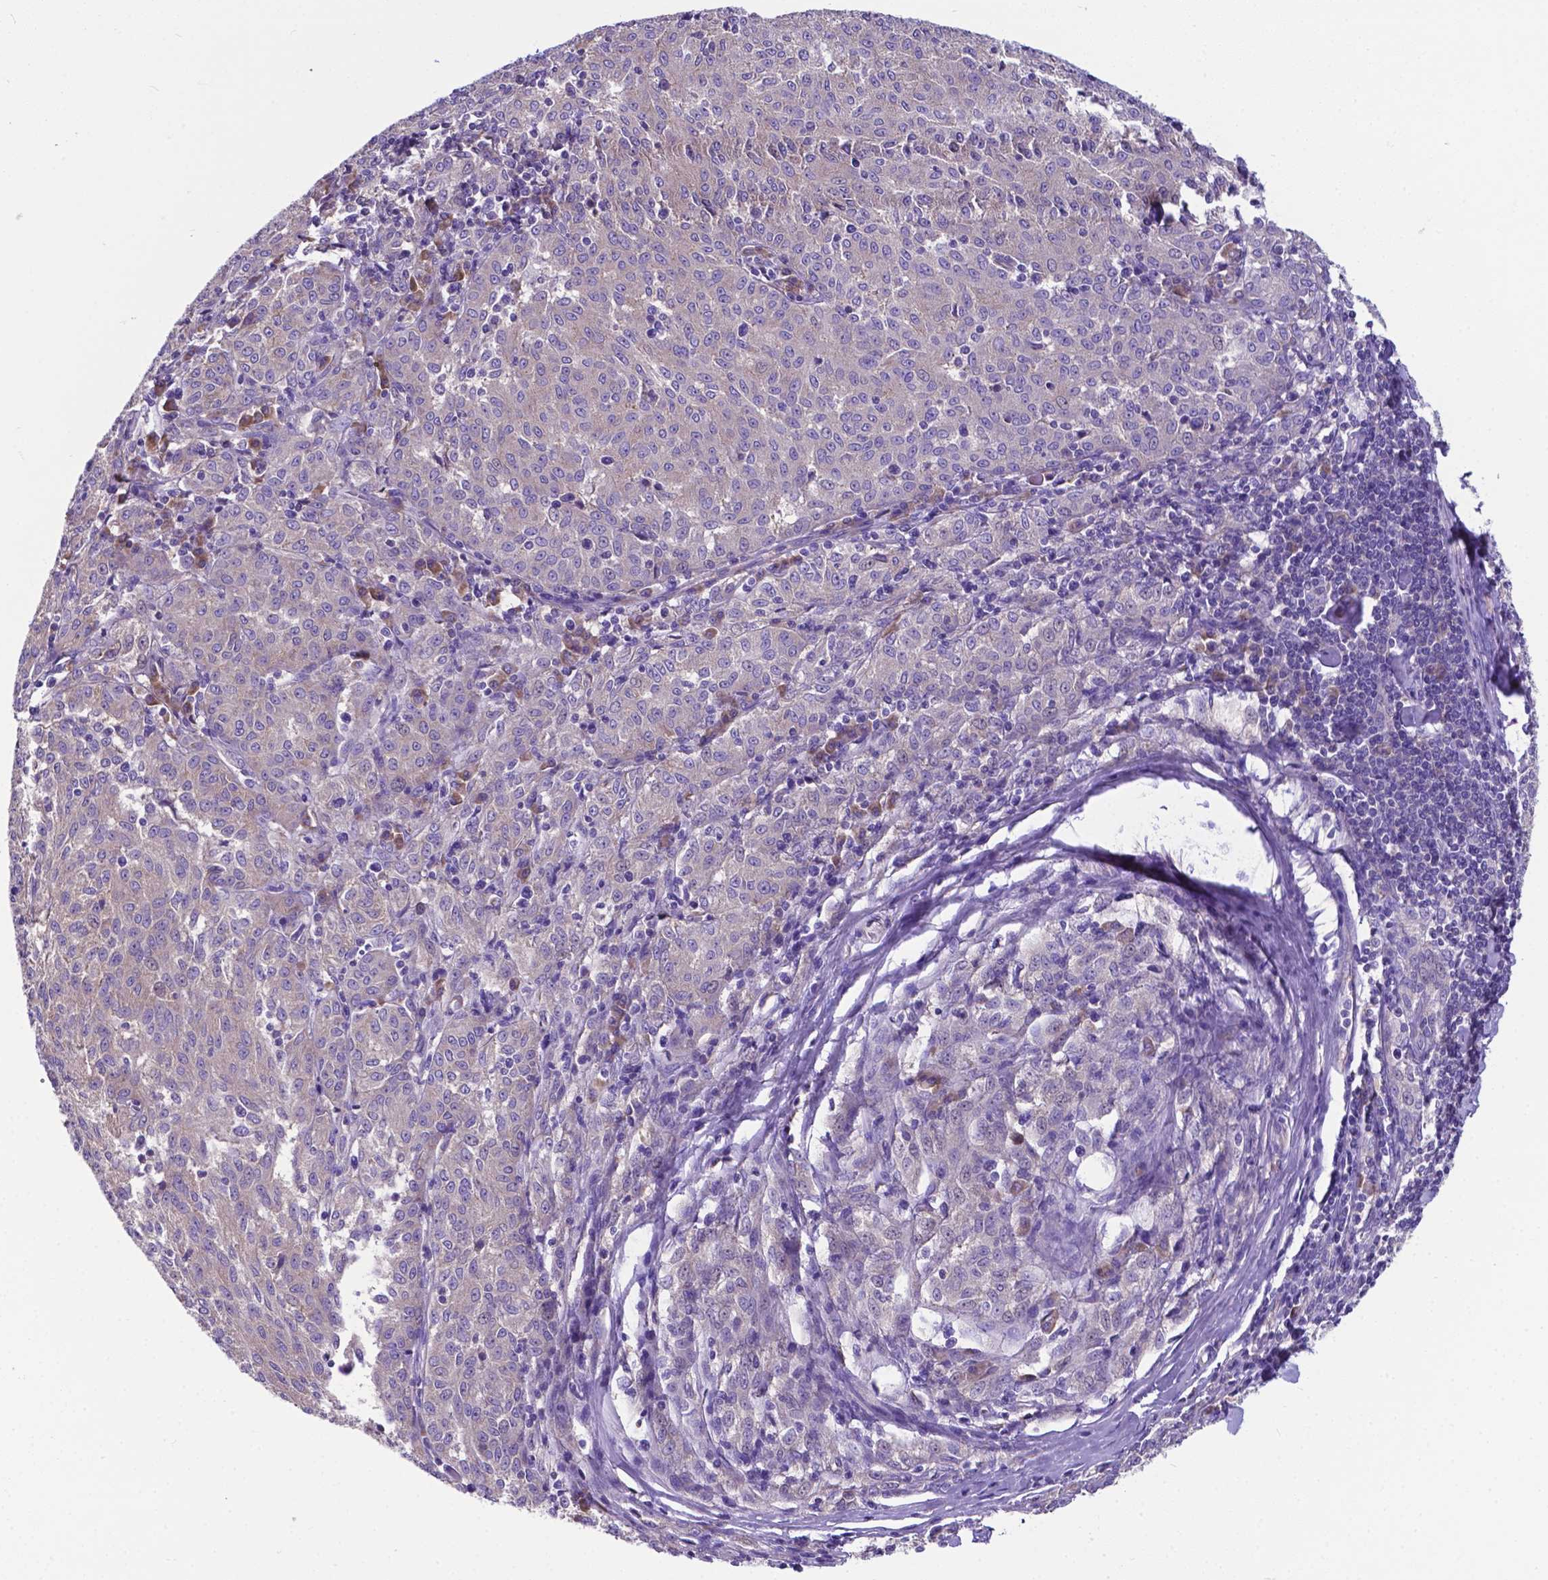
{"staining": {"intensity": "weak", "quantity": ">75%", "location": "cytoplasmic/membranous"}, "tissue": "melanoma", "cell_type": "Tumor cells", "image_type": "cancer", "snomed": [{"axis": "morphology", "description": "Malignant melanoma, NOS"}, {"axis": "topography", "description": "Skin"}], "caption": "High-magnification brightfield microscopy of melanoma stained with DAB (3,3'-diaminobenzidine) (brown) and counterstained with hematoxylin (blue). tumor cells exhibit weak cytoplasmic/membranous expression is identified in approximately>75% of cells.", "gene": "RPL6", "patient": {"sex": "female", "age": 72}}